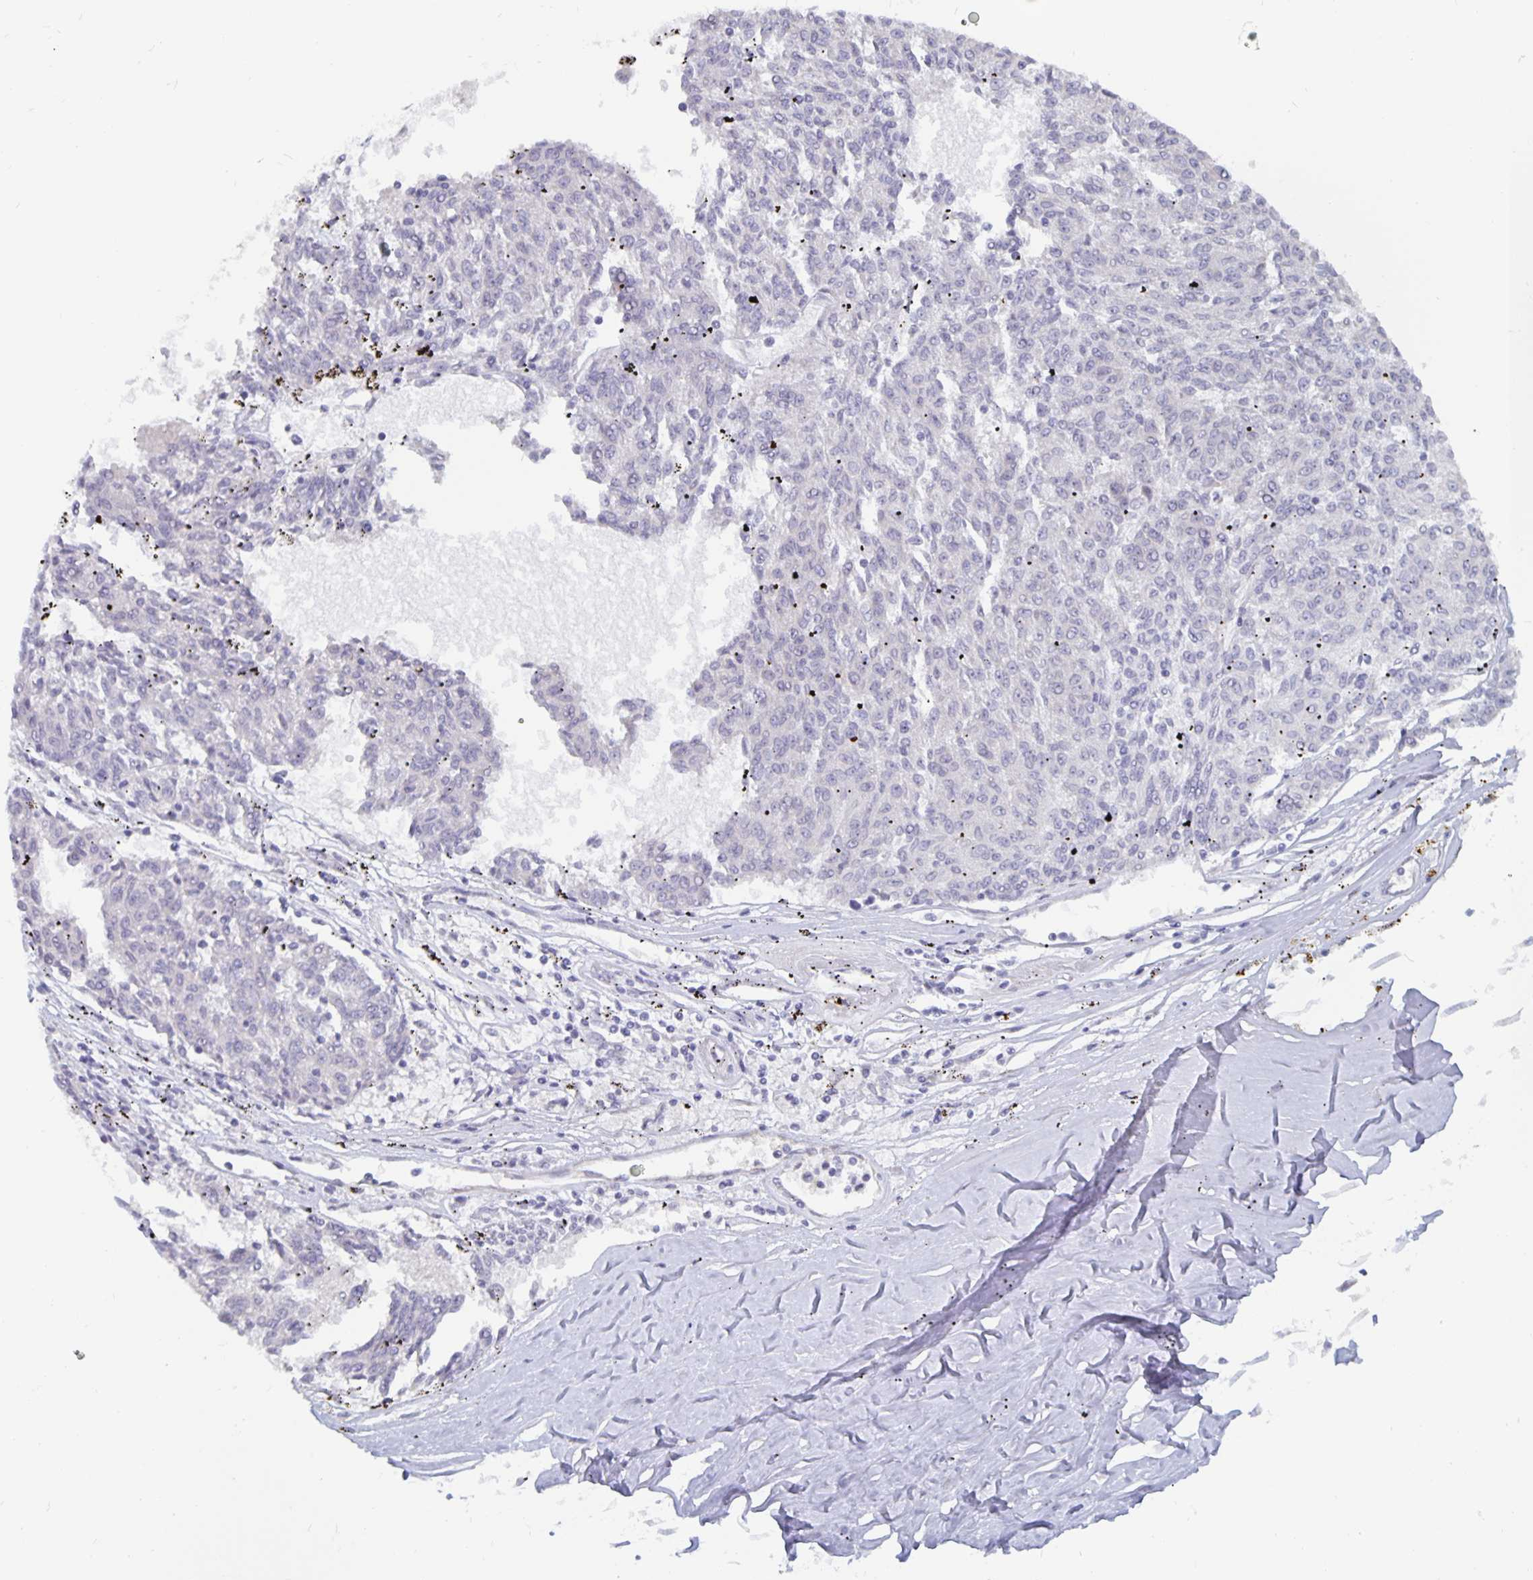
{"staining": {"intensity": "negative", "quantity": "none", "location": "none"}, "tissue": "melanoma", "cell_type": "Tumor cells", "image_type": "cancer", "snomed": [{"axis": "morphology", "description": "Malignant melanoma, NOS"}, {"axis": "topography", "description": "Skin"}], "caption": "Human melanoma stained for a protein using immunohistochemistry exhibits no expression in tumor cells.", "gene": "PLCB3", "patient": {"sex": "female", "age": 72}}